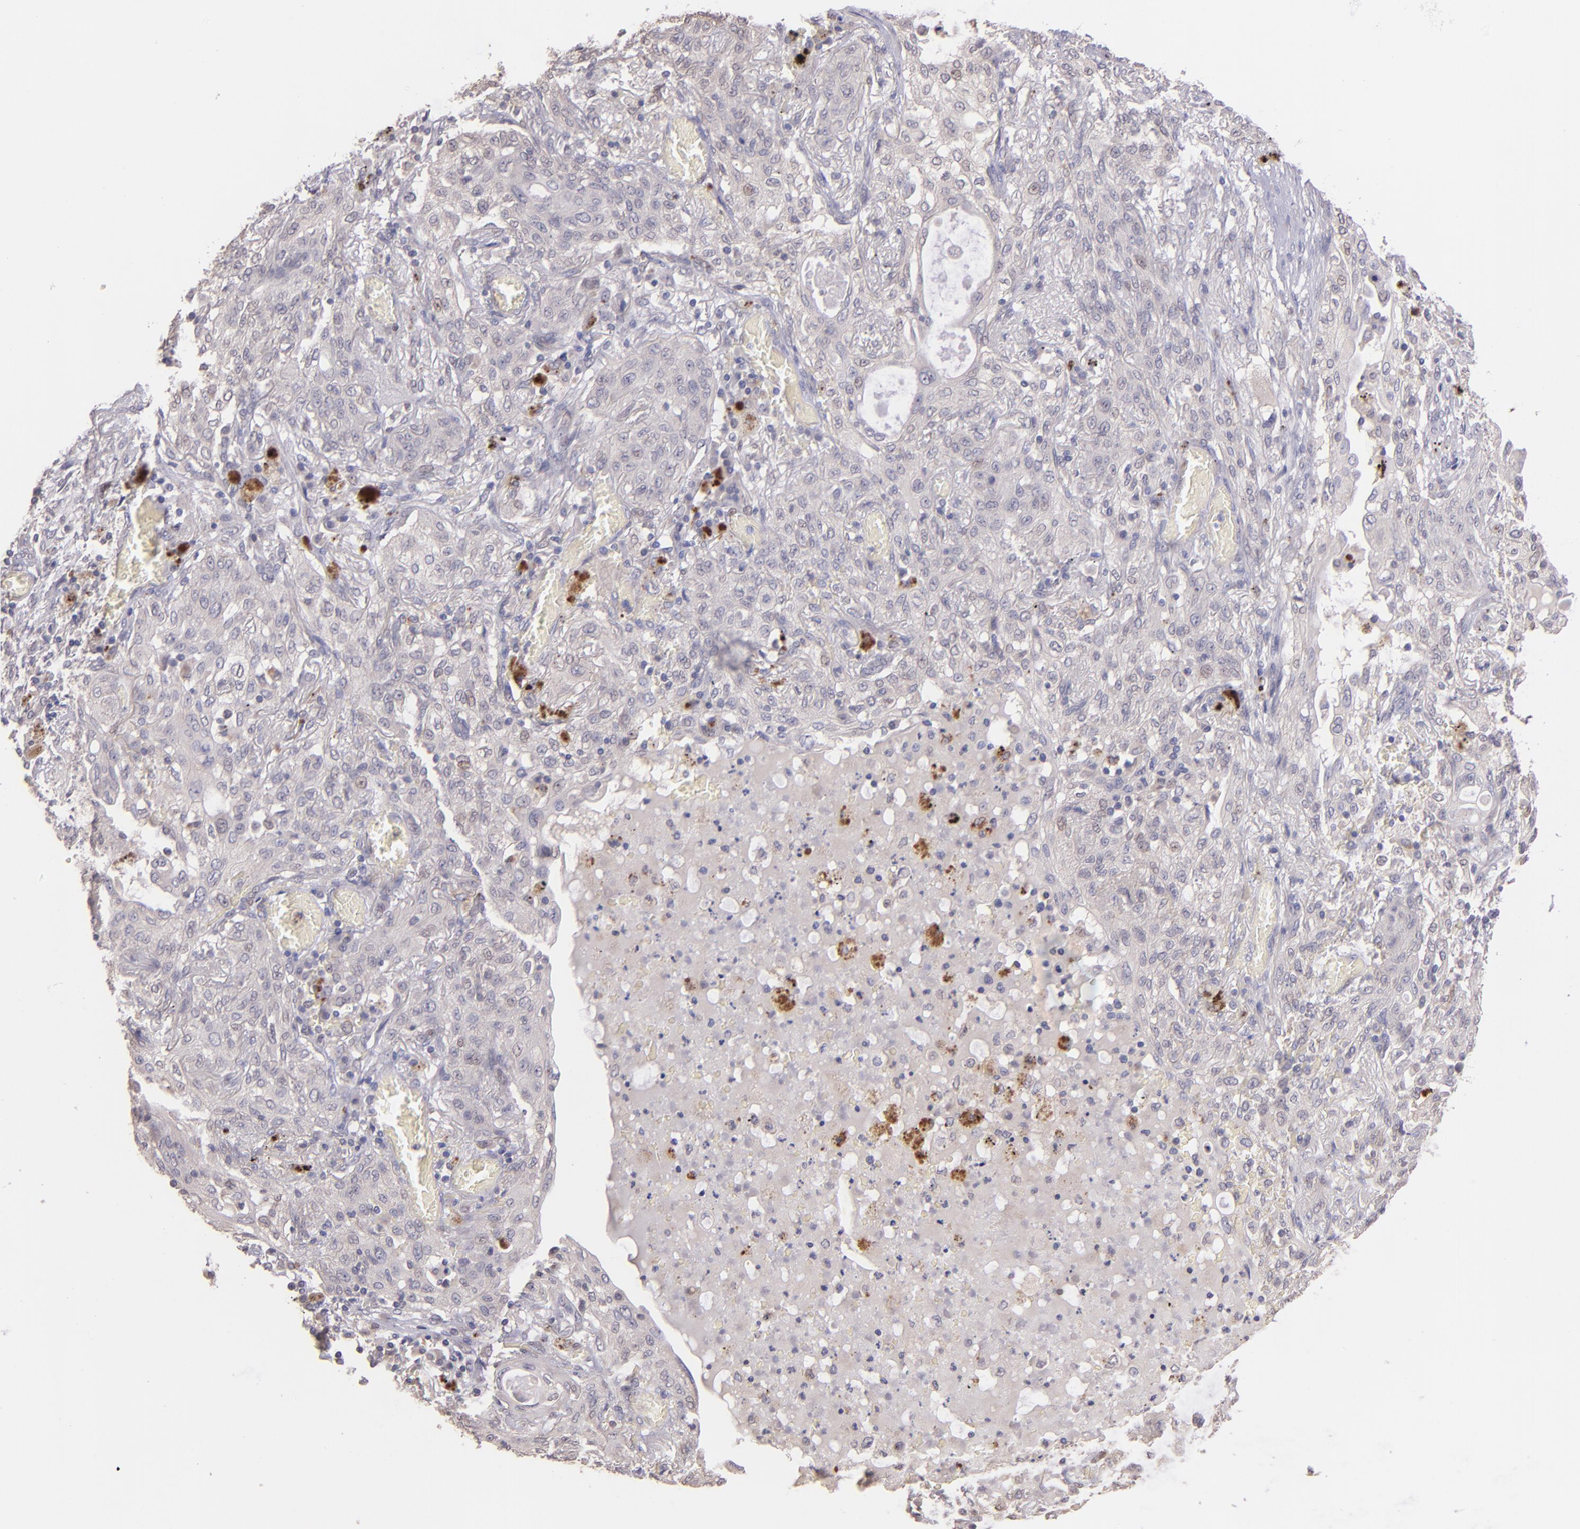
{"staining": {"intensity": "weak", "quantity": "<25%", "location": "cytoplasmic/membranous"}, "tissue": "lung cancer", "cell_type": "Tumor cells", "image_type": "cancer", "snomed": [{"axis": "morphology", "description": "Squamous cell carcinoma, NOS"}, {"axis": "topography", "description": "Lung"}], "caption": "High magnification brightfield microscopy of squamous cell carcinoma (lung) stained with DAB (3,3'-diaminobenzidine) (brown) and counterstained with hematoxylin (blue): tumor cells show no significant positivity.", "gene": "NUP62CL", "patient": {"sex": "female", "age": 47}}